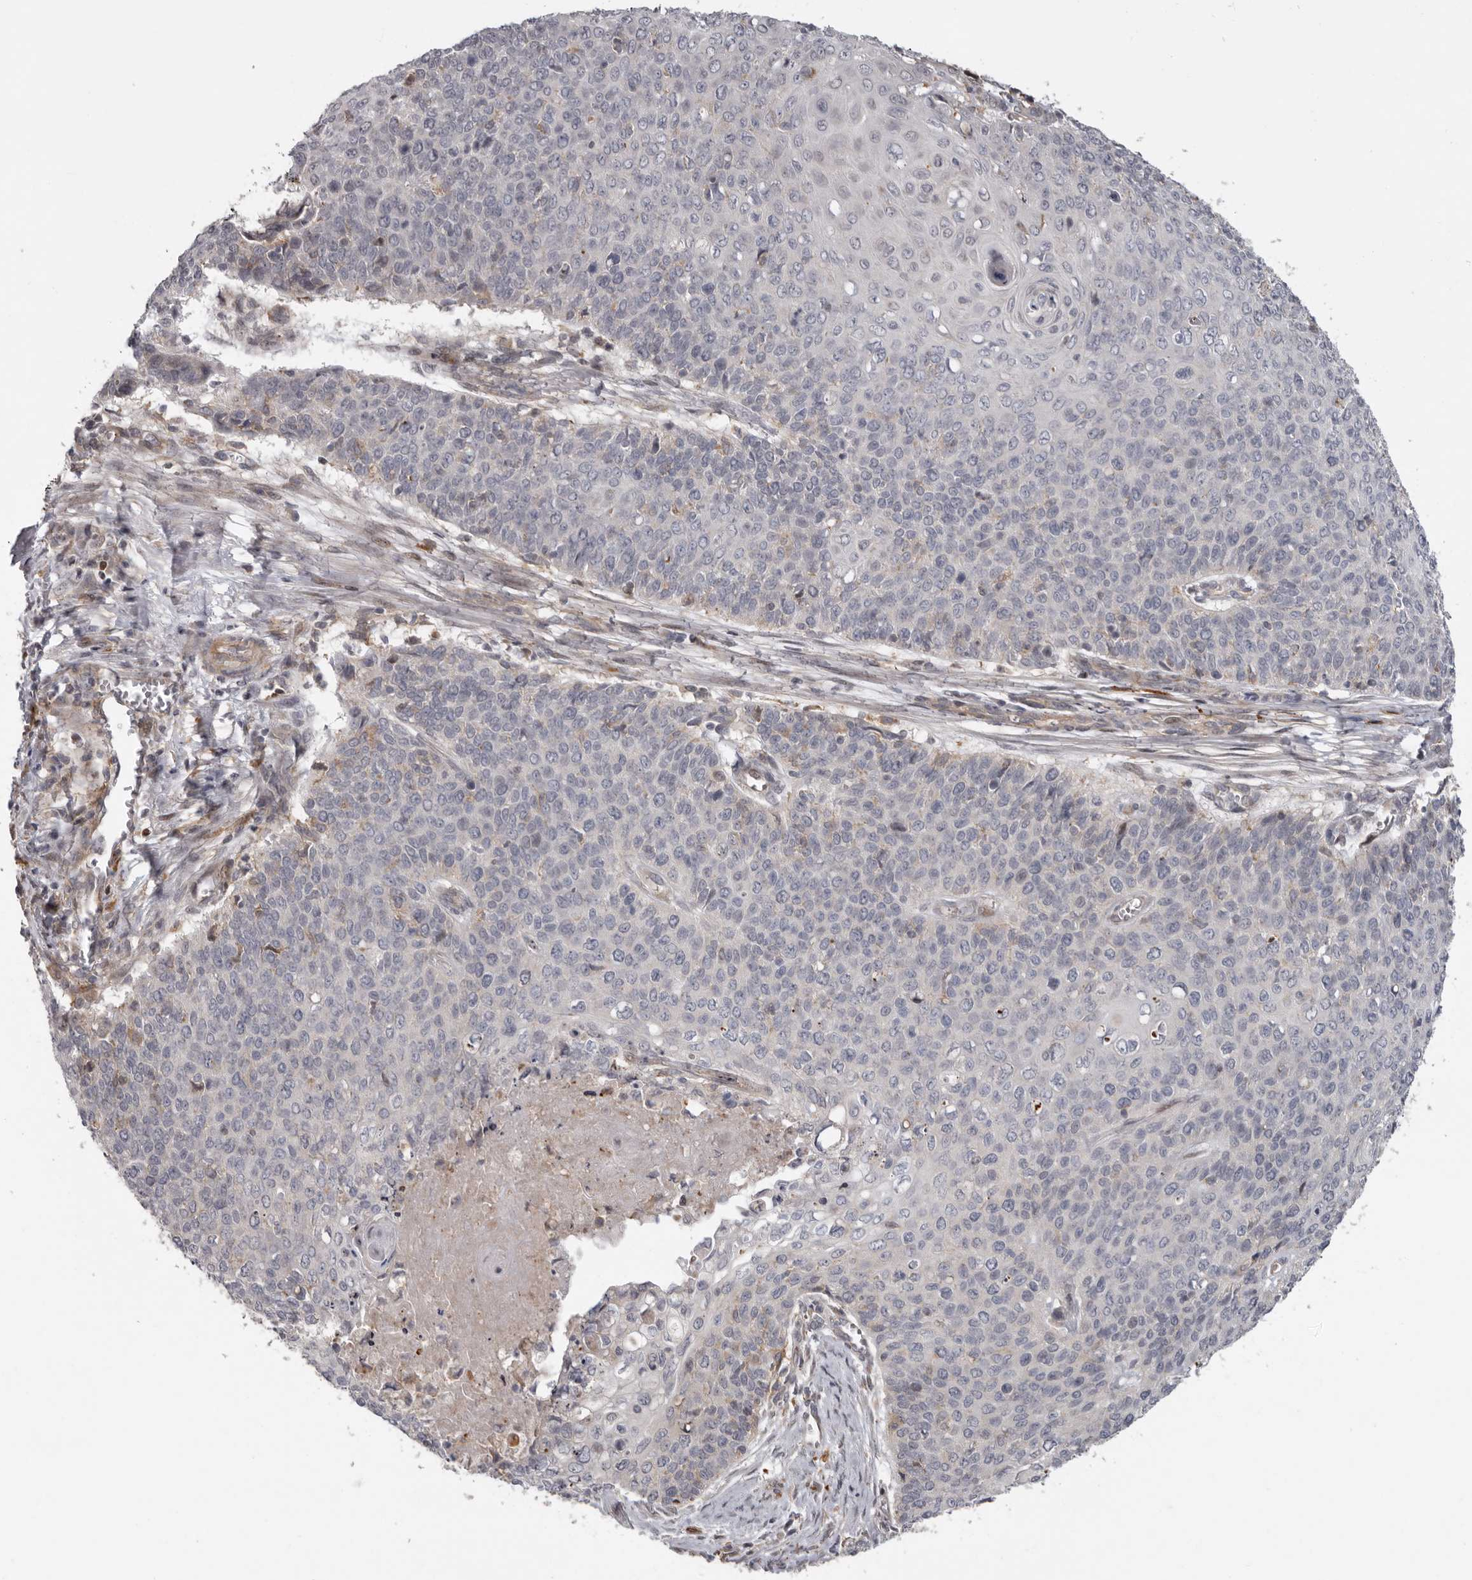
{"staining": {"intensity": "negative", "quantity": "none", "location": "none"}, "tissue": "cervical cancer", "cell_type": "Tumor cells", "image_type": "cancer", "snomed": [{"axis": "morphology", "description": "Squamous cell carcinoma, NOS"}, {"axis": "topography", "description": "Cervix"}], "caption": "Human cervical squamous cell carcinoma stained for a protein using immunohistochemistry exhibits no staining in tumor cells.", "gene": "FGFR4", "patient": {"sex": "female", "age": 39}}